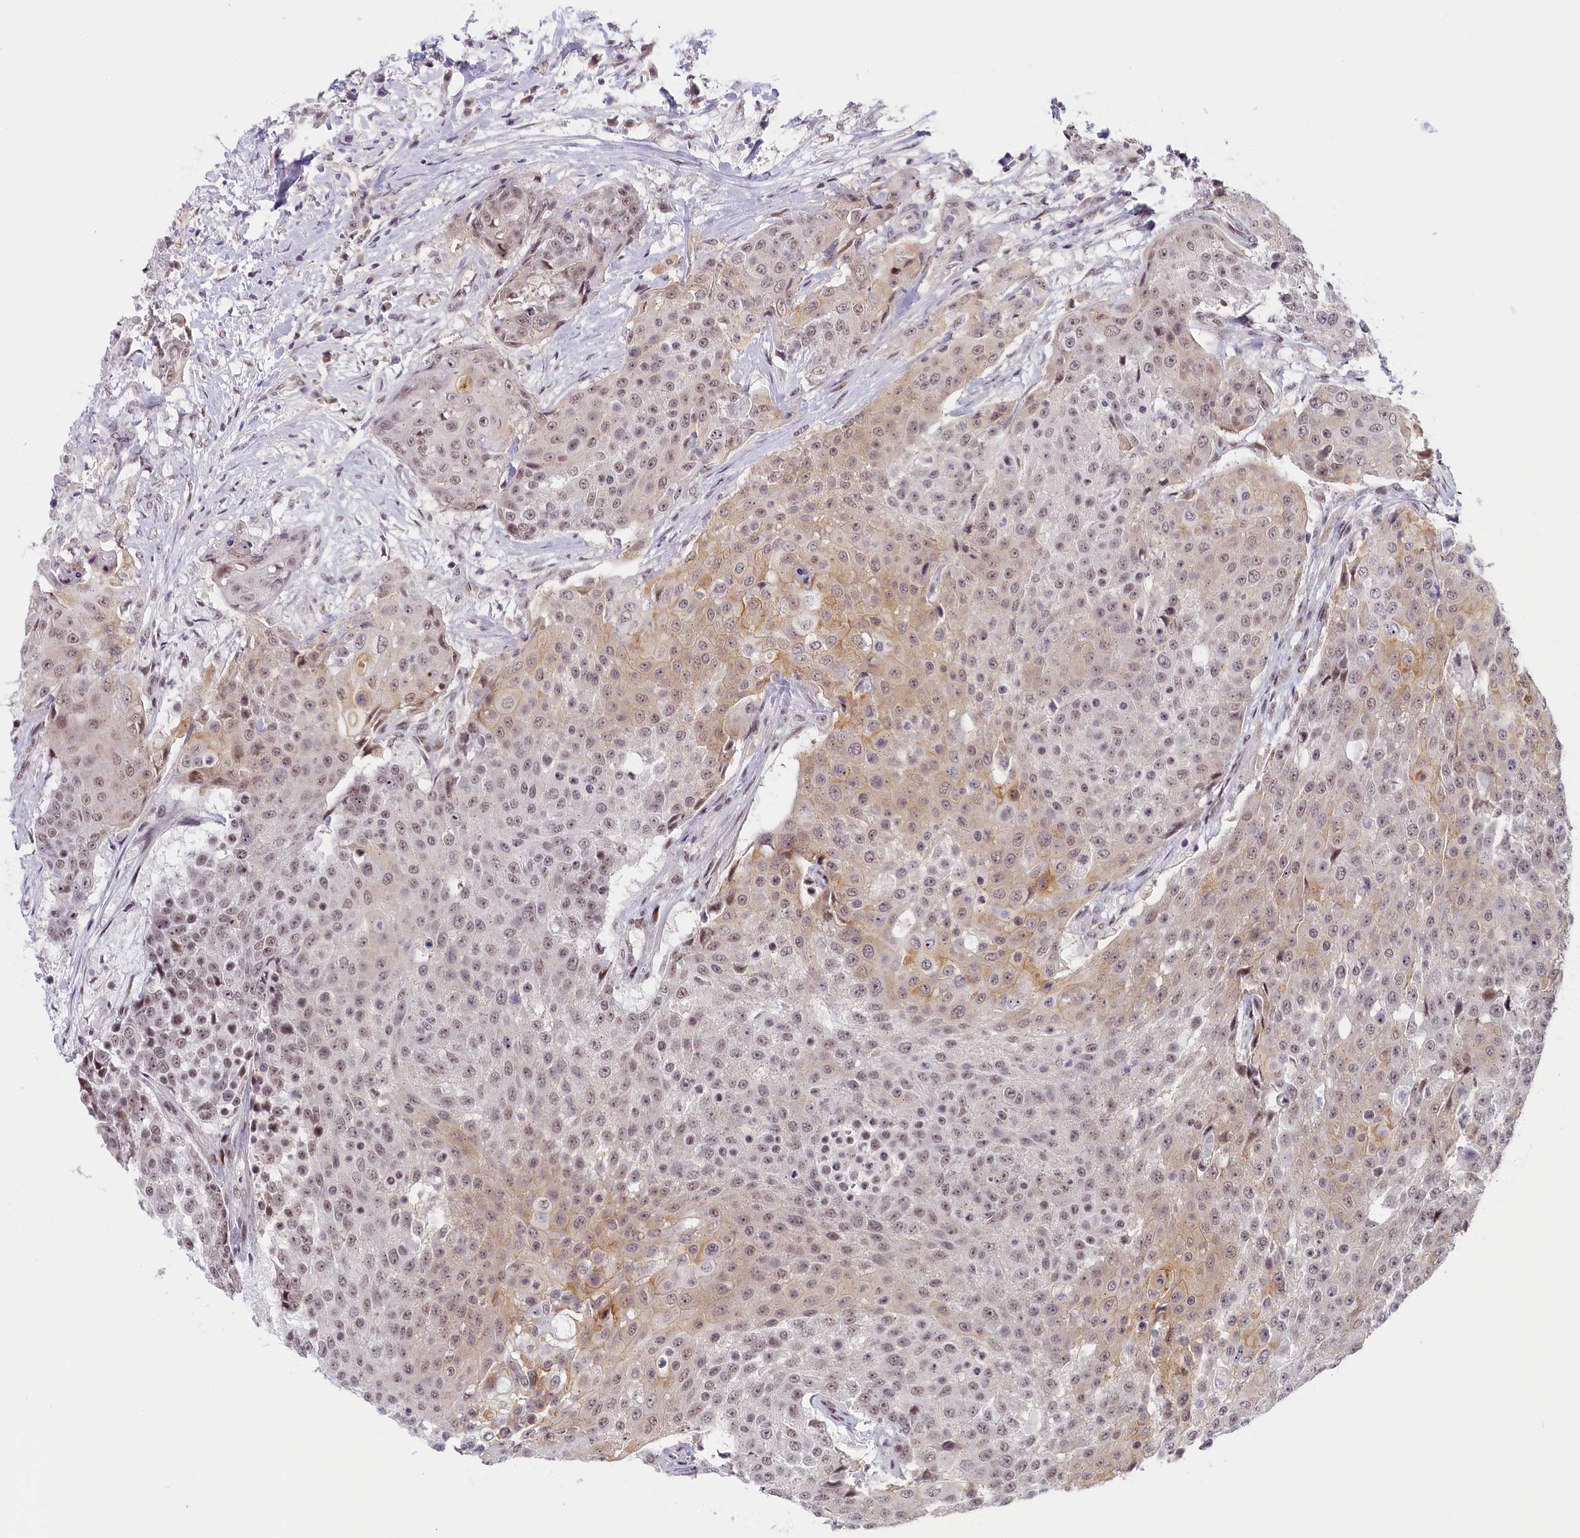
{"staining": {"intensity": "moderate", "quantity": ">75%", "location": "cytoplasmic/membranous,nuclear"}, "tissue": "urothelial cancer", "cell_type": "Tumor cells", "image_type": "cancer", "snomed": [{"axis": "morphology", "description": "Urothelial carcinoma, High grade"}, {"axis": "topography", "description": "Urinary bladder"}], "caption": "Protein expression analysis of urothelial carcinoma (high-grade) exhibits moderate cytoplasmic/membranous and nuclear expression in about >75% of tumor cells. The staining is performed using DAB (3,3'-diaminobenzidine) brown chromogen to label protein expression. The nuclei are counter-stained blue using hematoxylin.", "gene": "SEC31B", "patient": {"sex": "female", "age": 63}}